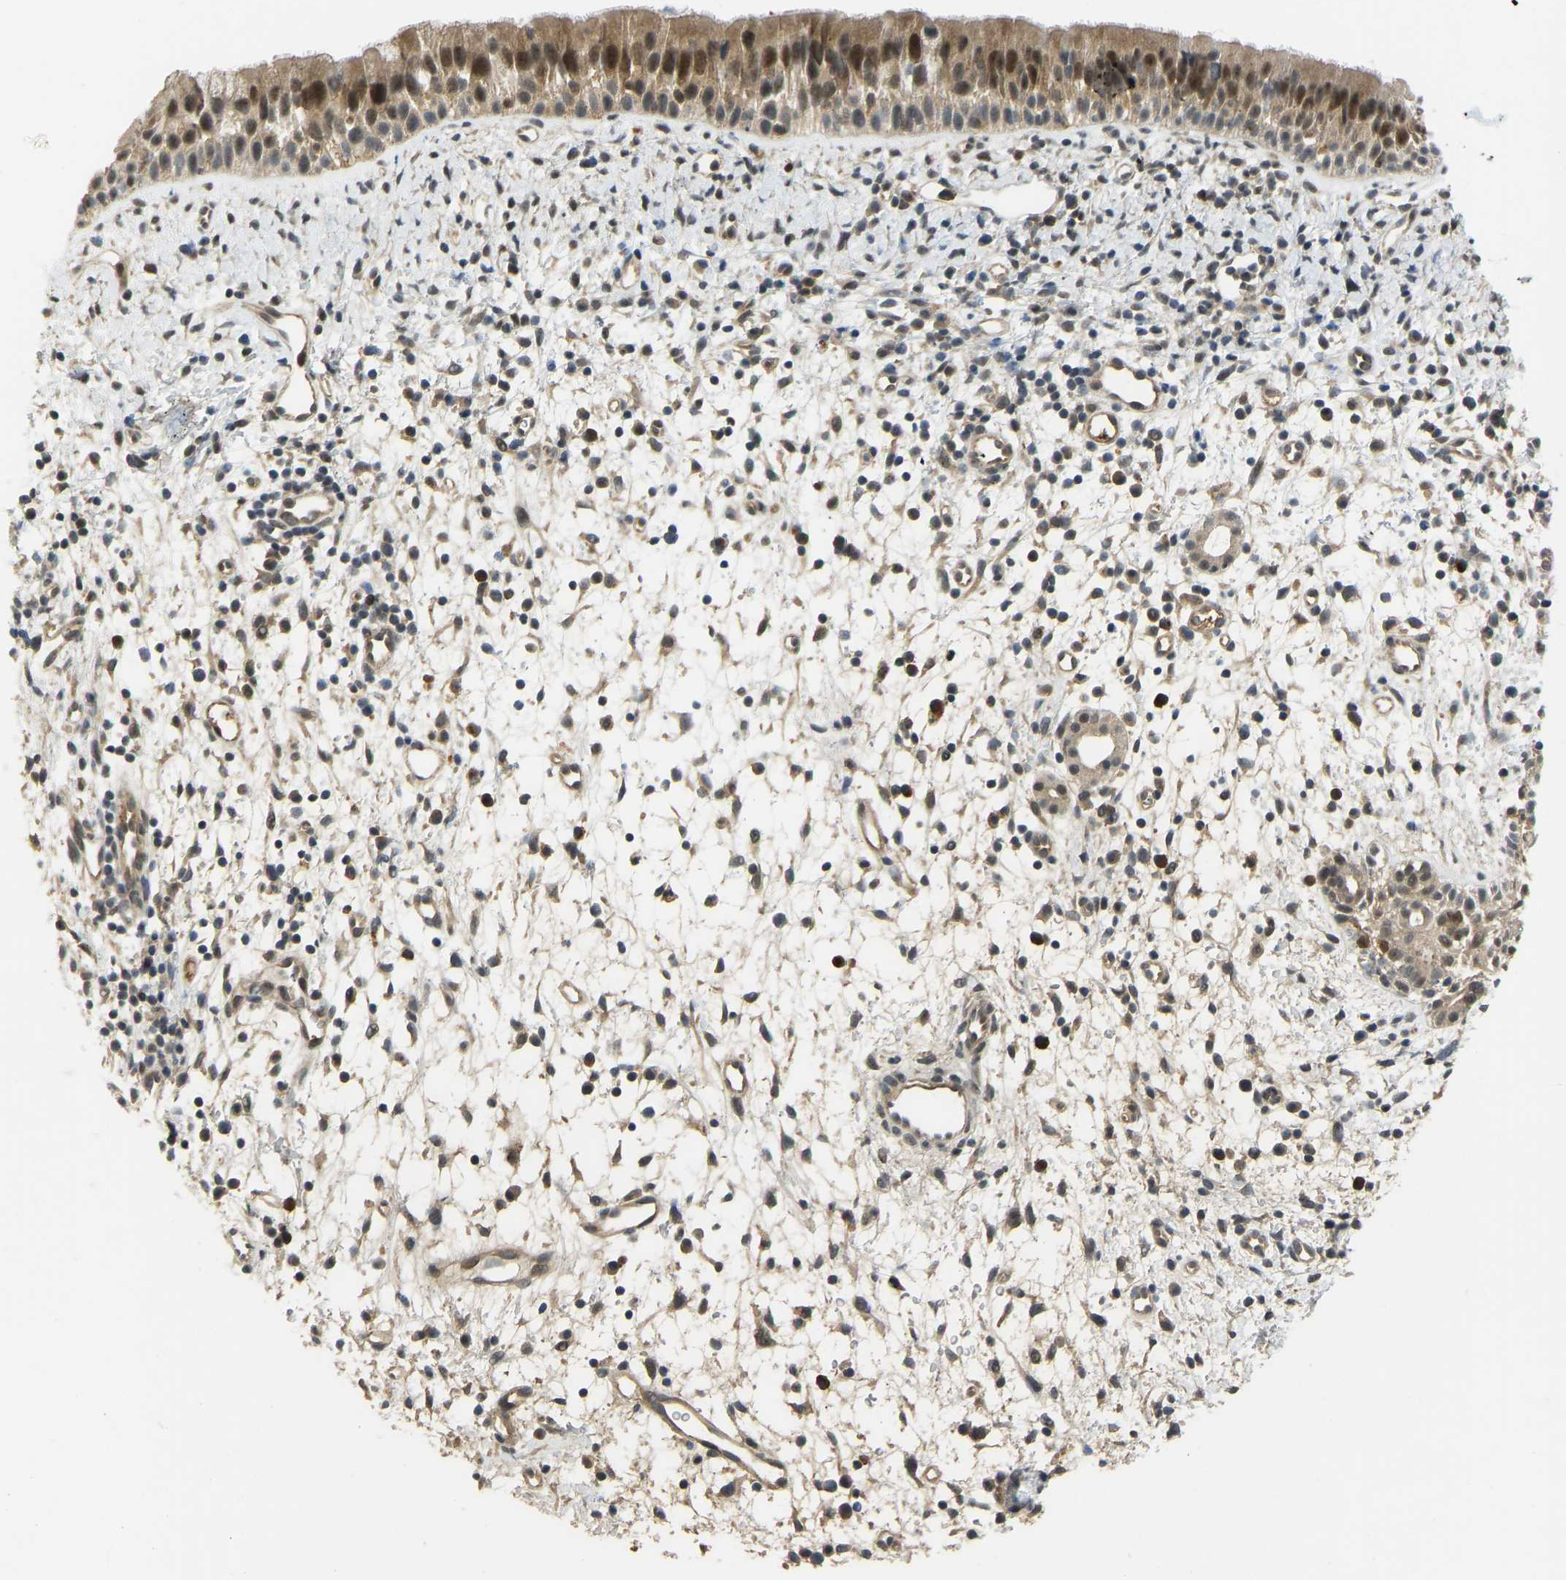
{"staining": {"intensity": "moderate", "quantity": ">75%", "location": "cytoplasmic/membranous,nuclear"}, "tissue": "nasopharynx", "cell_type": "Respiratory epithelial cells", "image_type": "normal", "snomed": [{"axis": "morphology", "description": "Normal tissue, NOS"}, {"axis": "topography", "description": "Nasopharynx"}], "caption": "Immunohistochemistry (IHC) of benign human nasopharynx displays medium levels of moderate cytoplasmic/membranous,nuclear staining in about >75% of respiratory epithelial cells.", "gene": "ZNF251", "patient": {"sex": "male", "age": 22}}